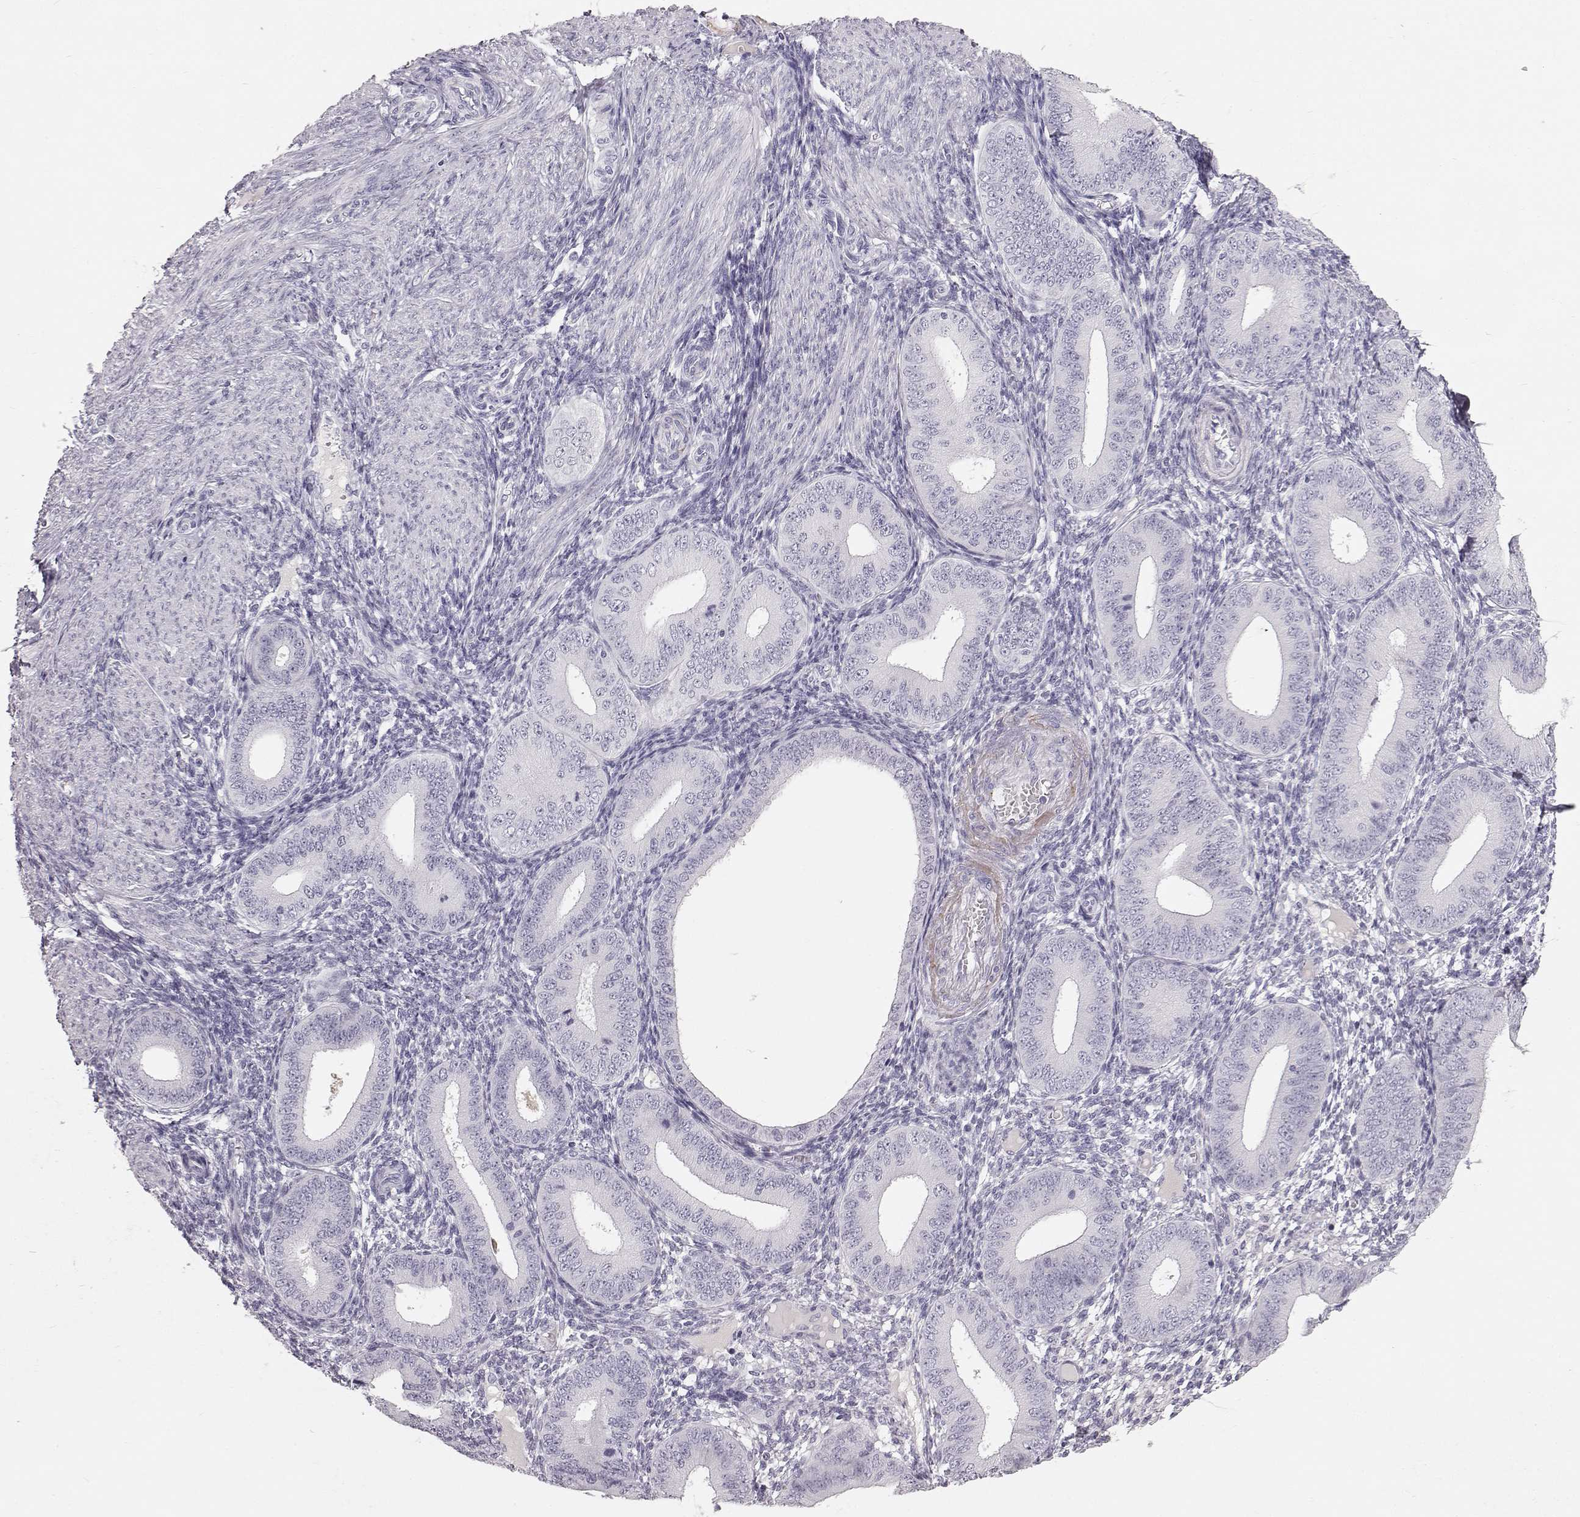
{"staining": {"intensity": "negative", "quantity": "none", "location": "none"}, "tissue": "endometrium", "cell_type": "Cells in endometrial stroma", "image_type": "normal", "snomed": [{"axis": "morphology", "description": "Normal tissue, NOS"}, {"axis": "topography", "description": "Endometrium"}], "caption": "Cells in endometrial stroma show no significant protein positivity in normal endometrium. The staining is performed using DAB brown chromogen with nuclei counter-stained in using hematoxylin.", "gene": "KRTAP16", "patient": {"sex": "female", "age": 39}}